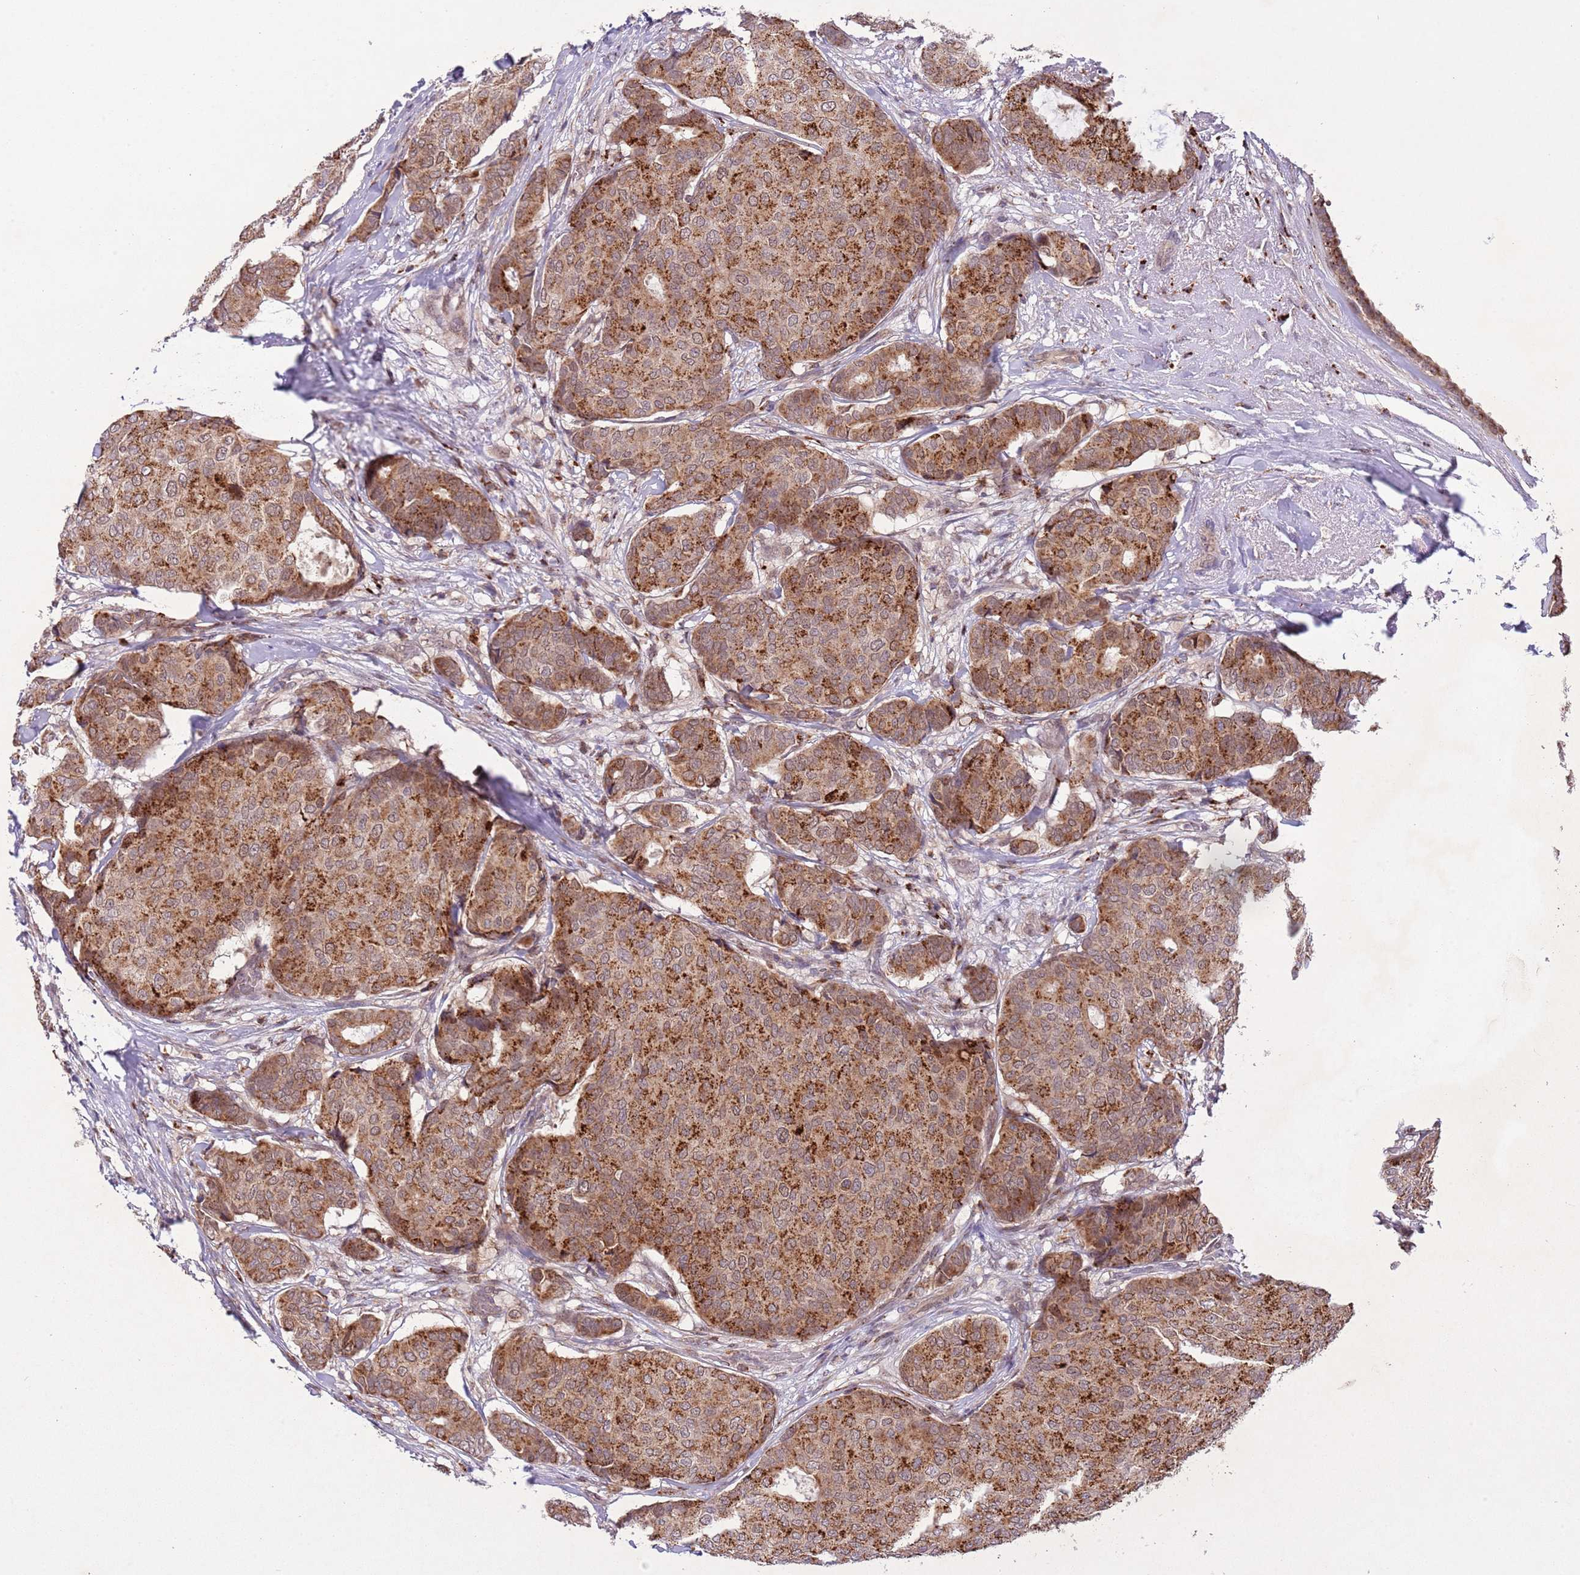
{"staining": {"intensity": "strong", "quantity": ">75%", "location": "cytoplasmic/membranous"}, "tissue": "breast cancer", "cell_type": "Tumor cells", "image_type": "cancer", "snomed": [{"axis": "morphology", "description": "Duct carcinoma"}, {"axis": "topography", "description": "Breast"}], "caption": "Breast cancer was stained to show a protein in brown. There is high levels of strong cytoplasmic/membranous expression in approximately >75% of tumor cells. (IHC, brightfield microscopy, high magnification).", "gene": "TRIM27", "patient": {"sex": "female", "age": 75}}